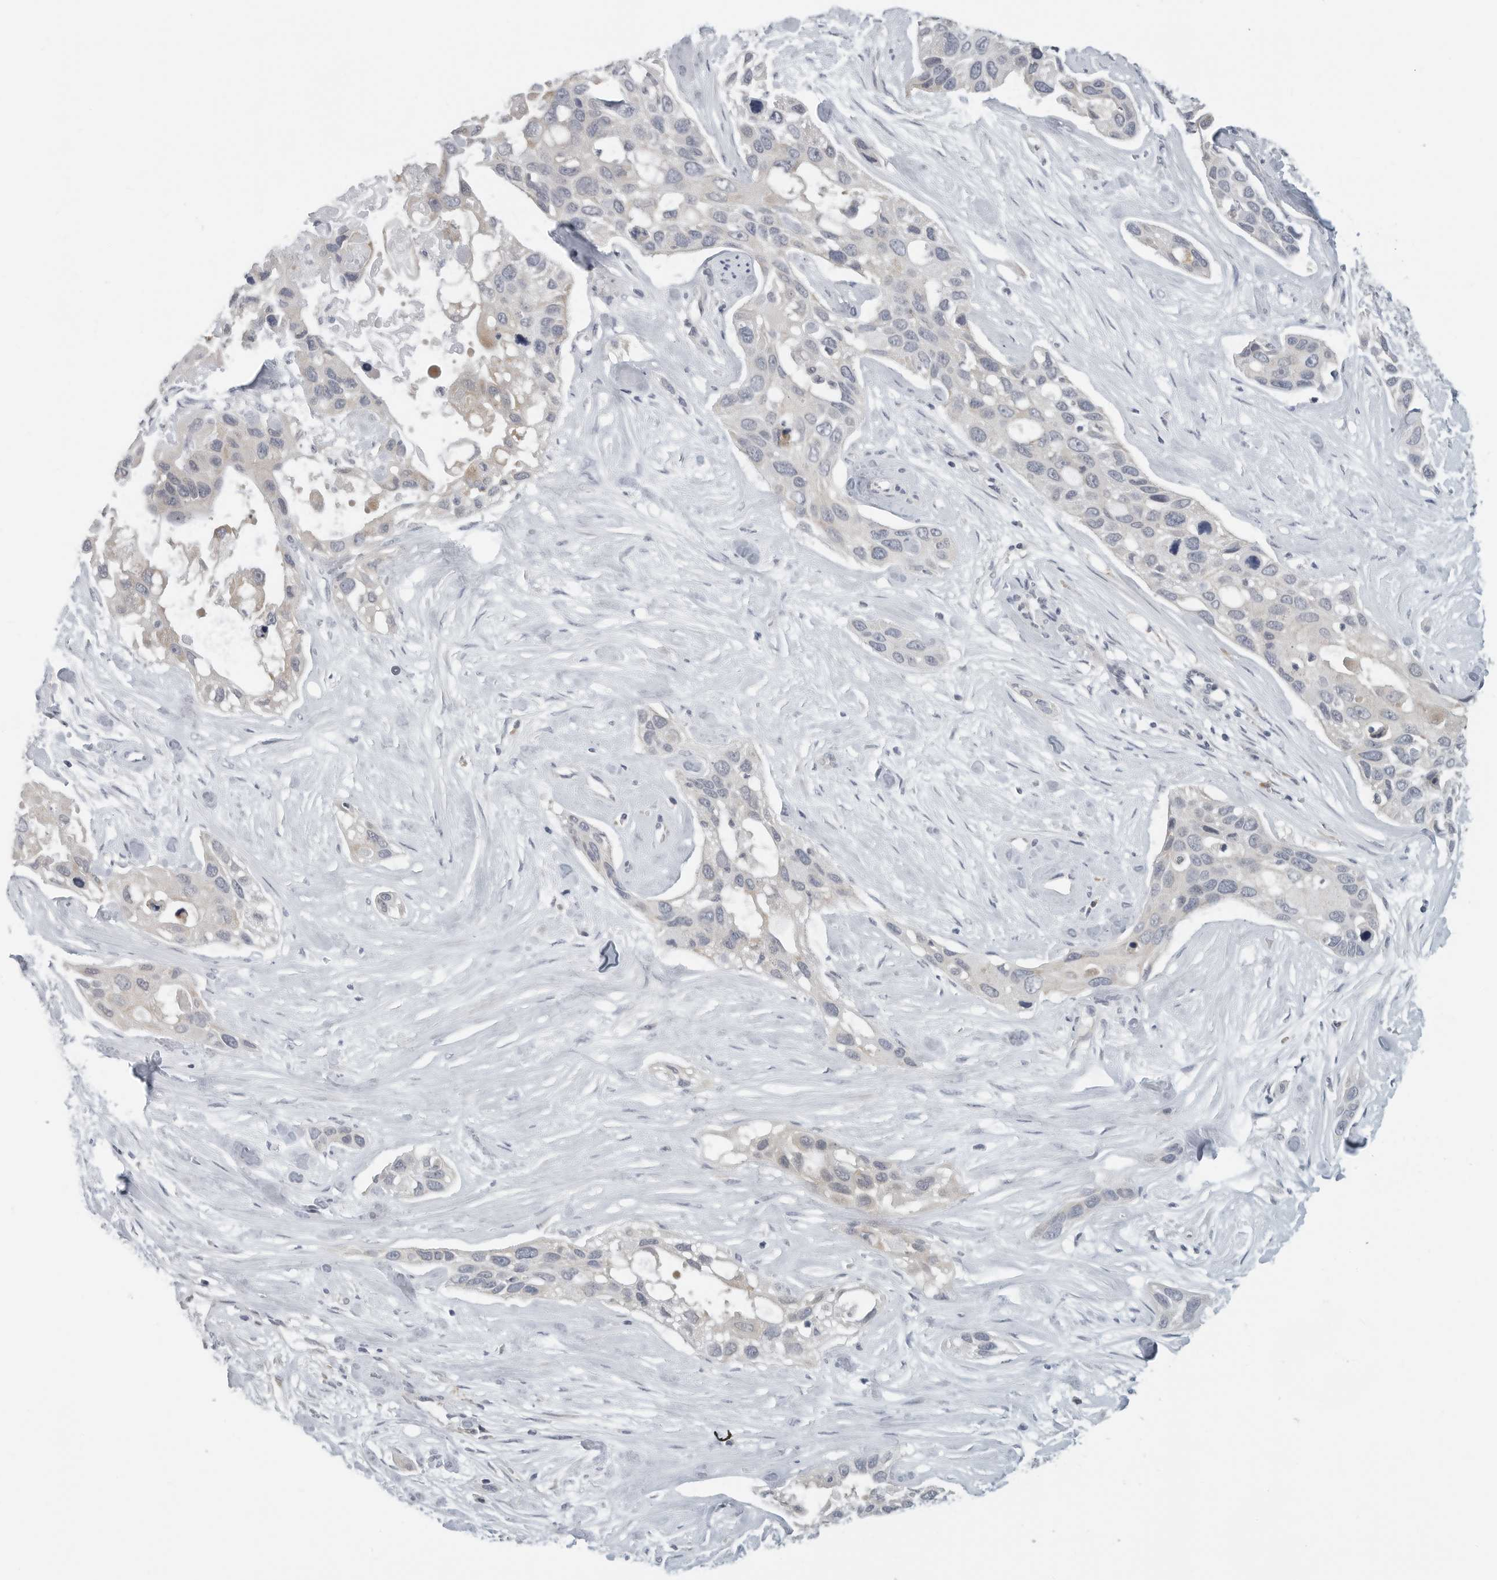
{"staining": {"intensity": "negative", "quantity": "none", "location": "none"}, "tissue": "pancreatic cancer", "cell_type": "Tumor cells", "image_type": "cancer", "snomed": [{"axis": "morphology", "description": "Adenocarcinoma, NOS"}, {"axis": "topography", "description": "Pancreas"}], "caption": "Adenocarcinoma (pancreatic) stained for a protein using IHC demonstrates no positivity tumor cells.", "gene": "IL12RB2", "patient": {"sex": "female", "age": 60}}